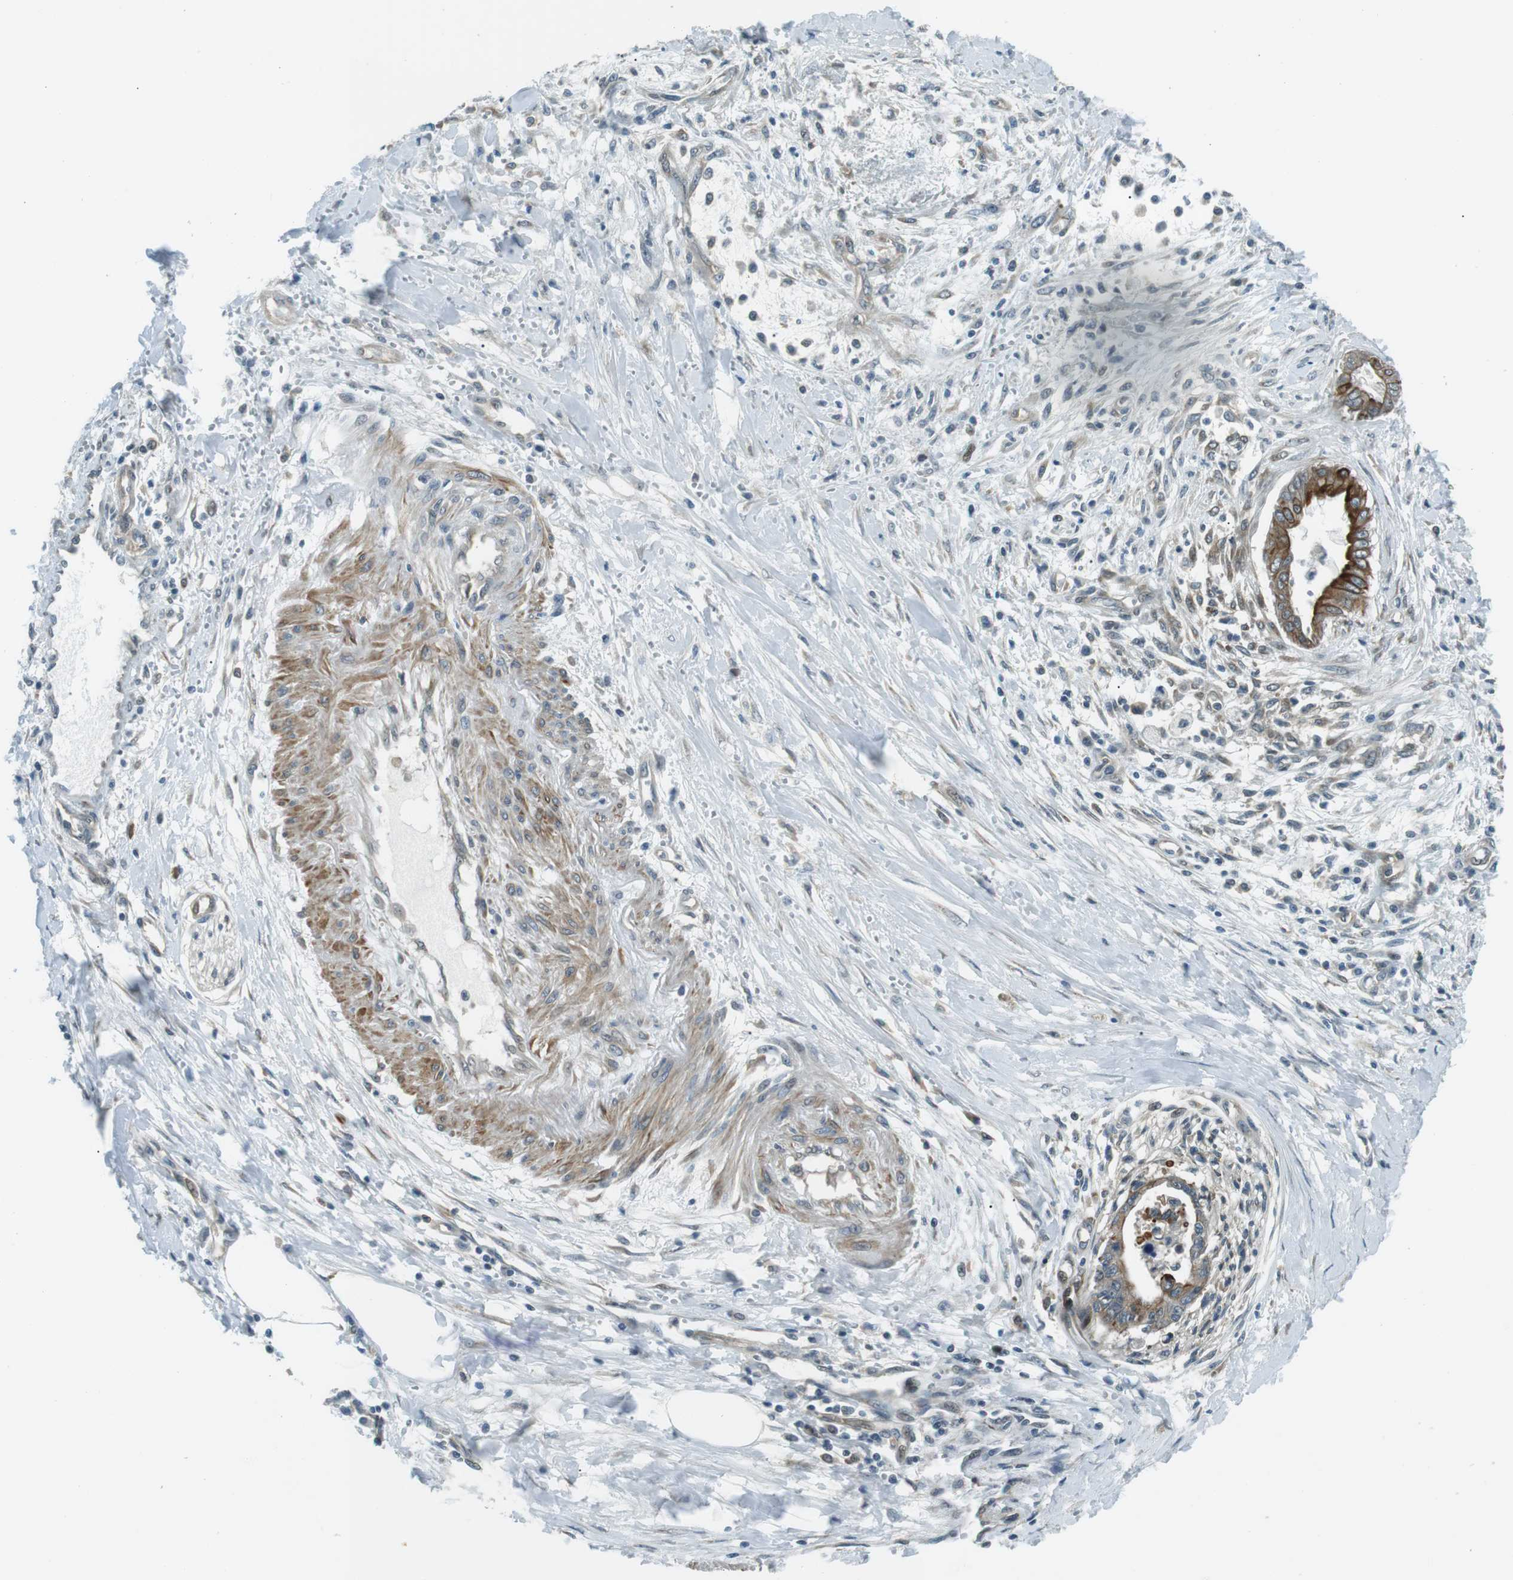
{"staining": {"intensity": "strong", "quantity": ">75%", "location": "cytoplasmic/membranous"}, "tissue": "pancreatic cancer", "cell_type": "Tumor cells", "image_type": "cancer", "snomed": [{"axis": "morphology", "description": "Adenocarcinoma, NOS"}, {"axis": "topography", "description": "Pancreas"}], "caption": "Immunohistochemical staining of pancreatic adenocarcinoma exhibits high levels of strong cytoplasmic/membranous positivity in approximately >75% of tumor cells.", "gene": "TMEM74", "patient": {"sex": "male", "age": 56}}